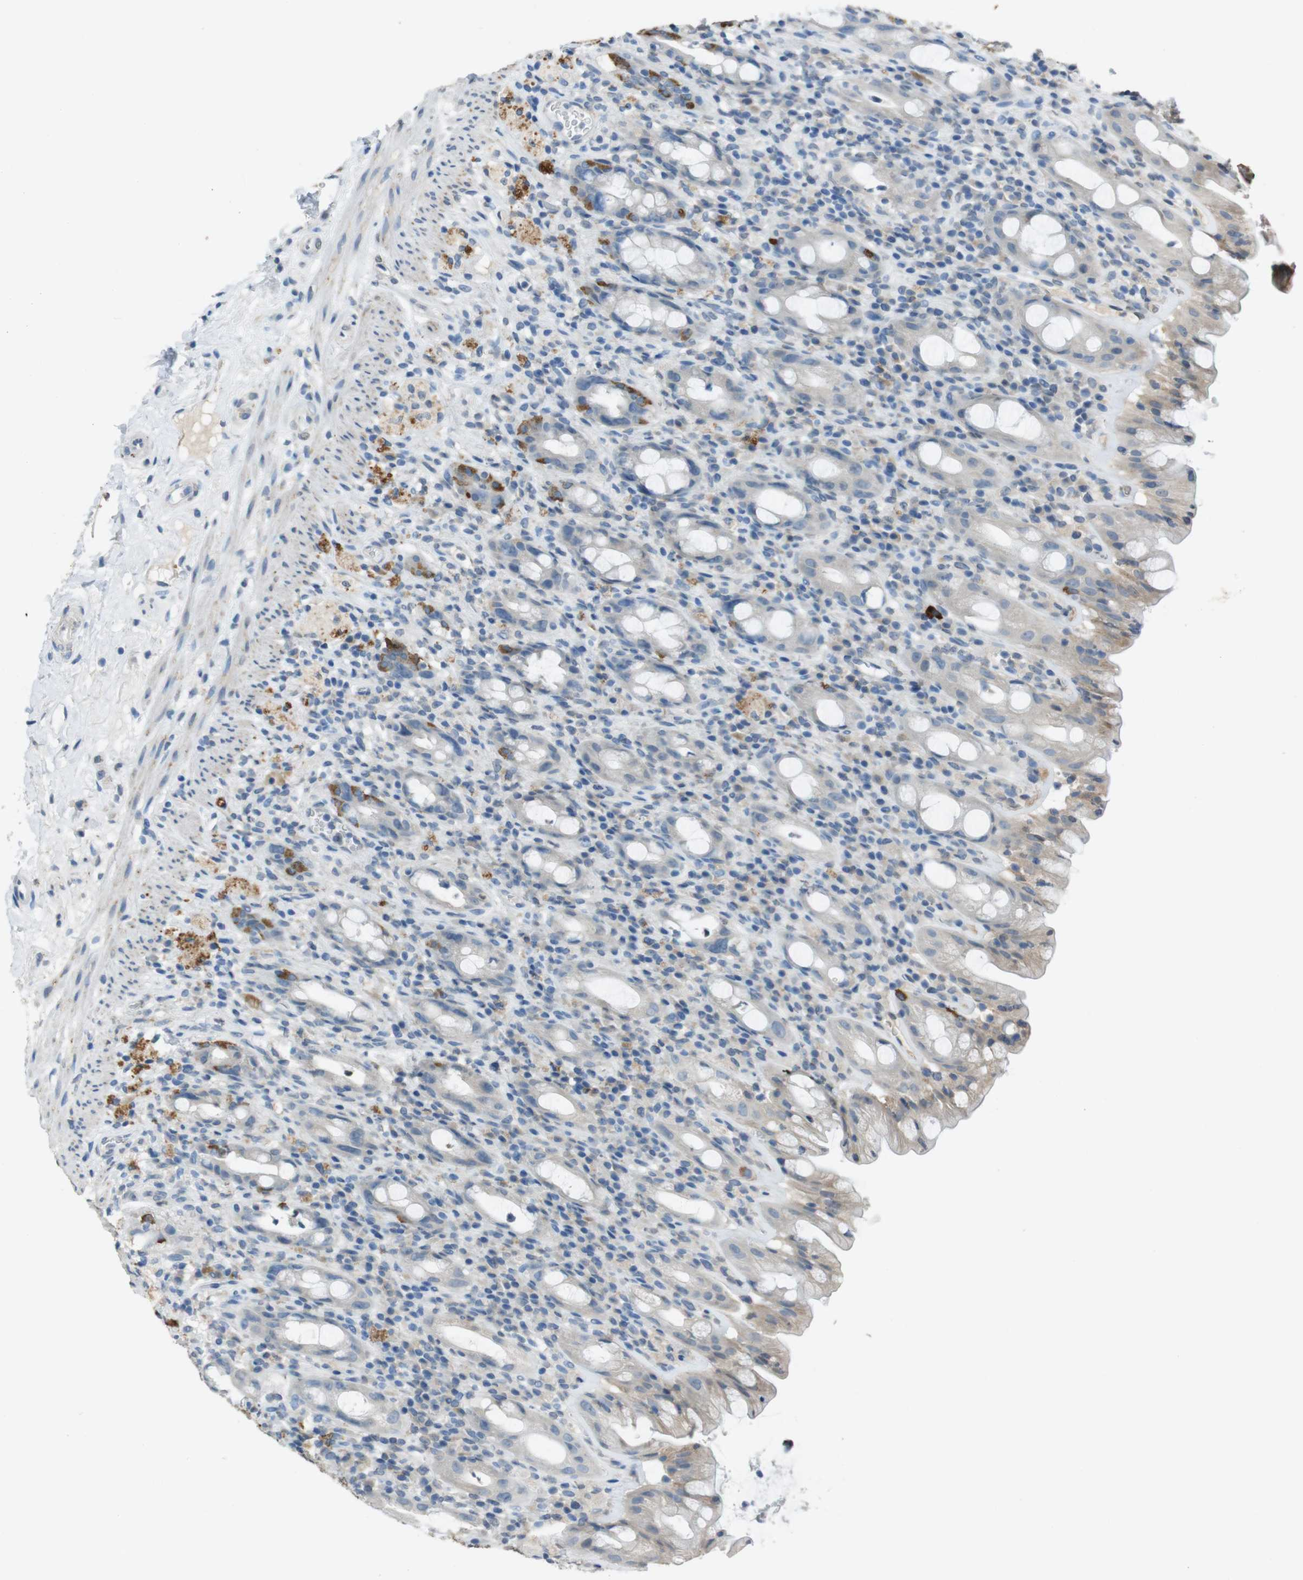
{"staining": {"intensity": "weak", "quantity": "<25%", "location": "cytoplasmic/membranous"}, "tissue": "rectum", "cell_type": "Glandular cells", "image_type": "normal", "snomed": [{"axis": "morphology", "description": "Normal tissue, NOS"}, {"axis": "topography", "description": "Rectum"}], "caption": "This is a histopathology image of IHC staining of normal rectum, which shows no staining in glandular cells.", "gene": "STBD1", "patient": {"sex": "male", "age": 44}}